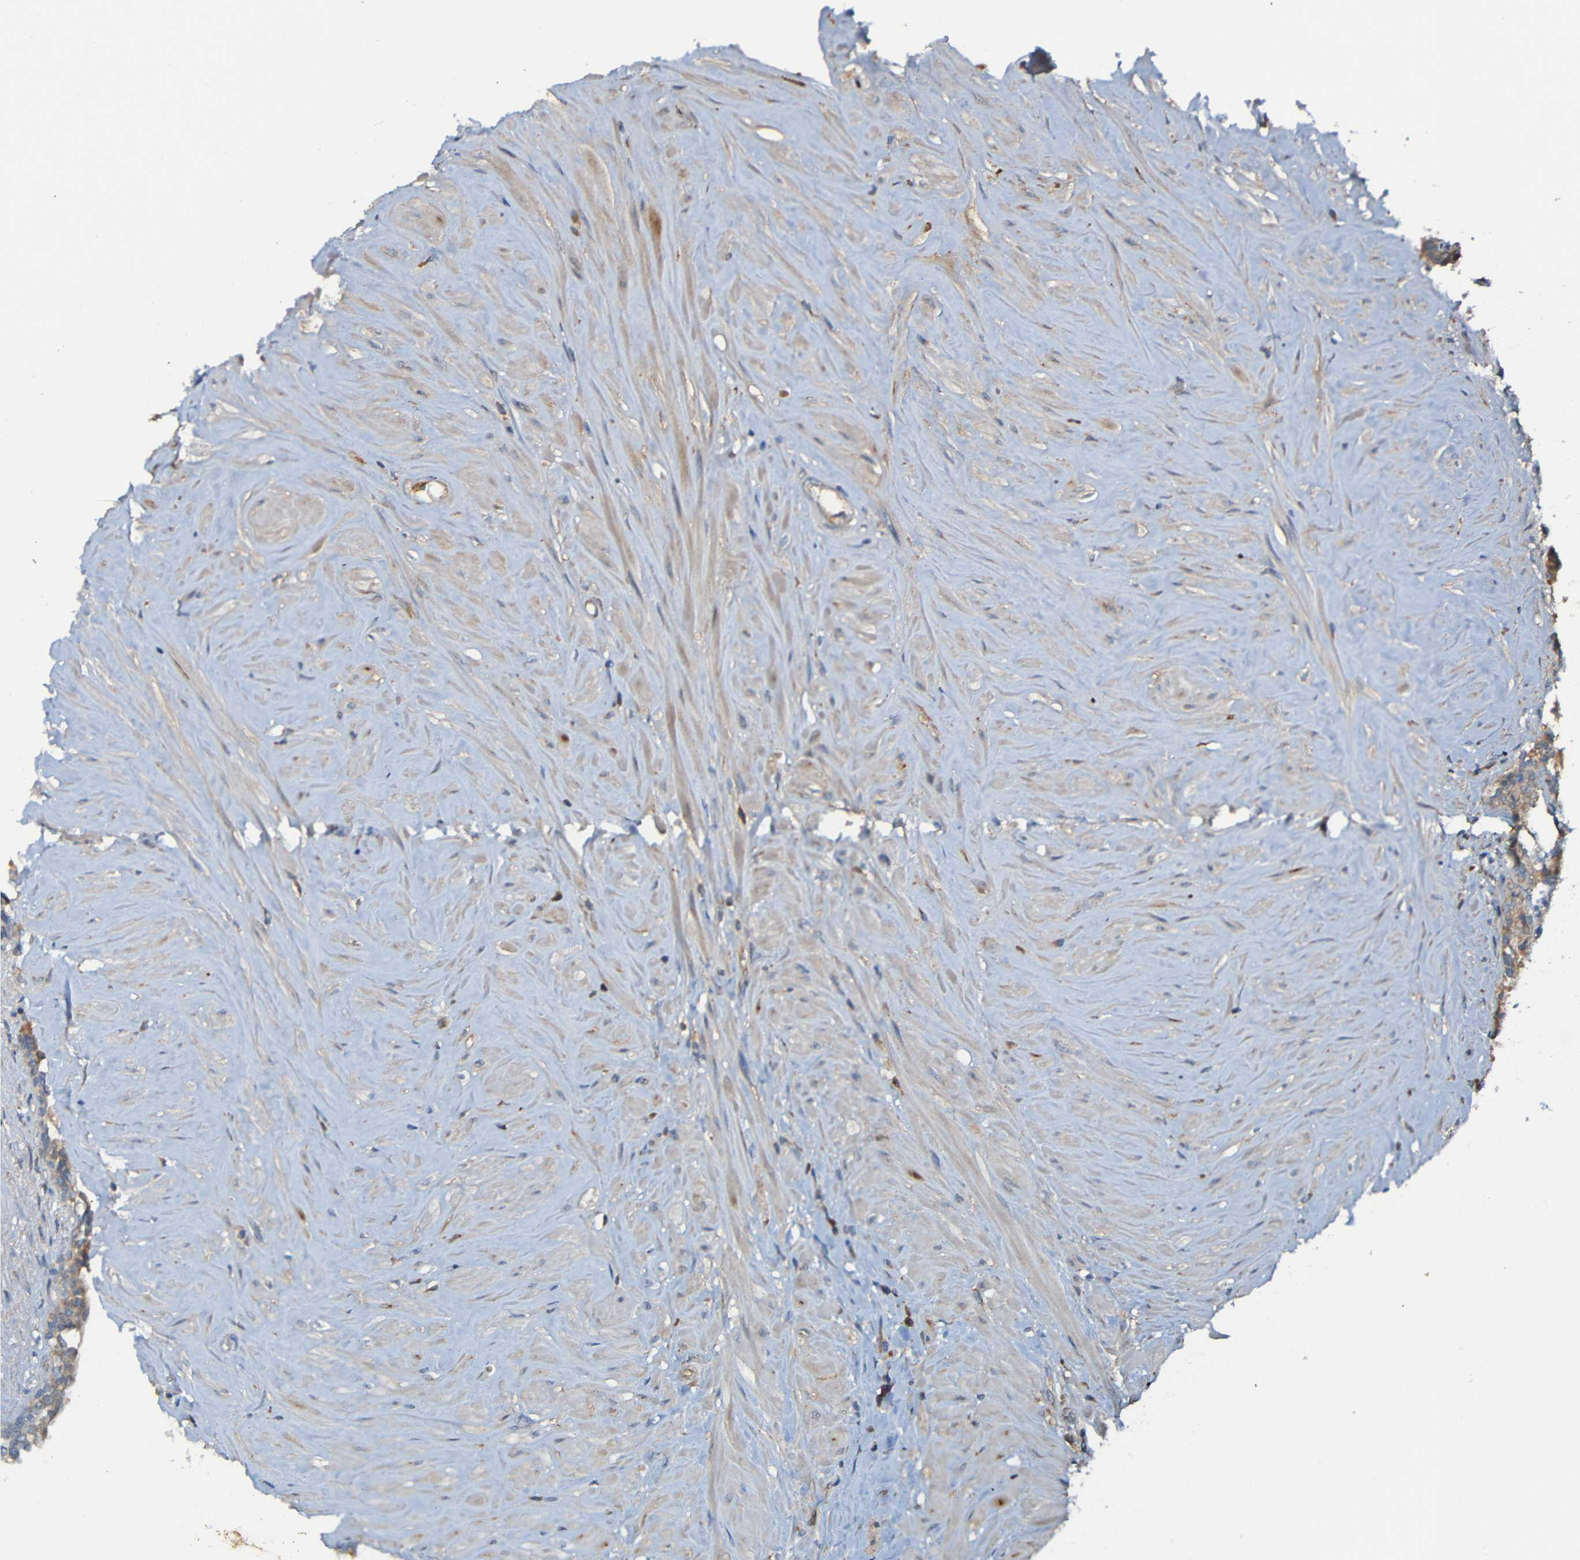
{"staining": {"intensity": "weak", "quantity": ">75%", "location": "cytoplasmic/membranous"}, "tissue": "seminal vesicle", "cell_type": "Glandular cells", "image_type": "normal", "snomed": [{"axis": "morphology", "description": "Normal tissue, NOS"}, {"axis": "topography", "description": "Seminal veicle"}], "caption": "IHC image of unremarkable human seminal vesicle stained for a protein (brown), which shows low levels of weak cytoplasmic/membranous staining in approximately >75% of glandular cells.", "gene": "ADAM15", "patient": {"sex": "male", "age": 63}}